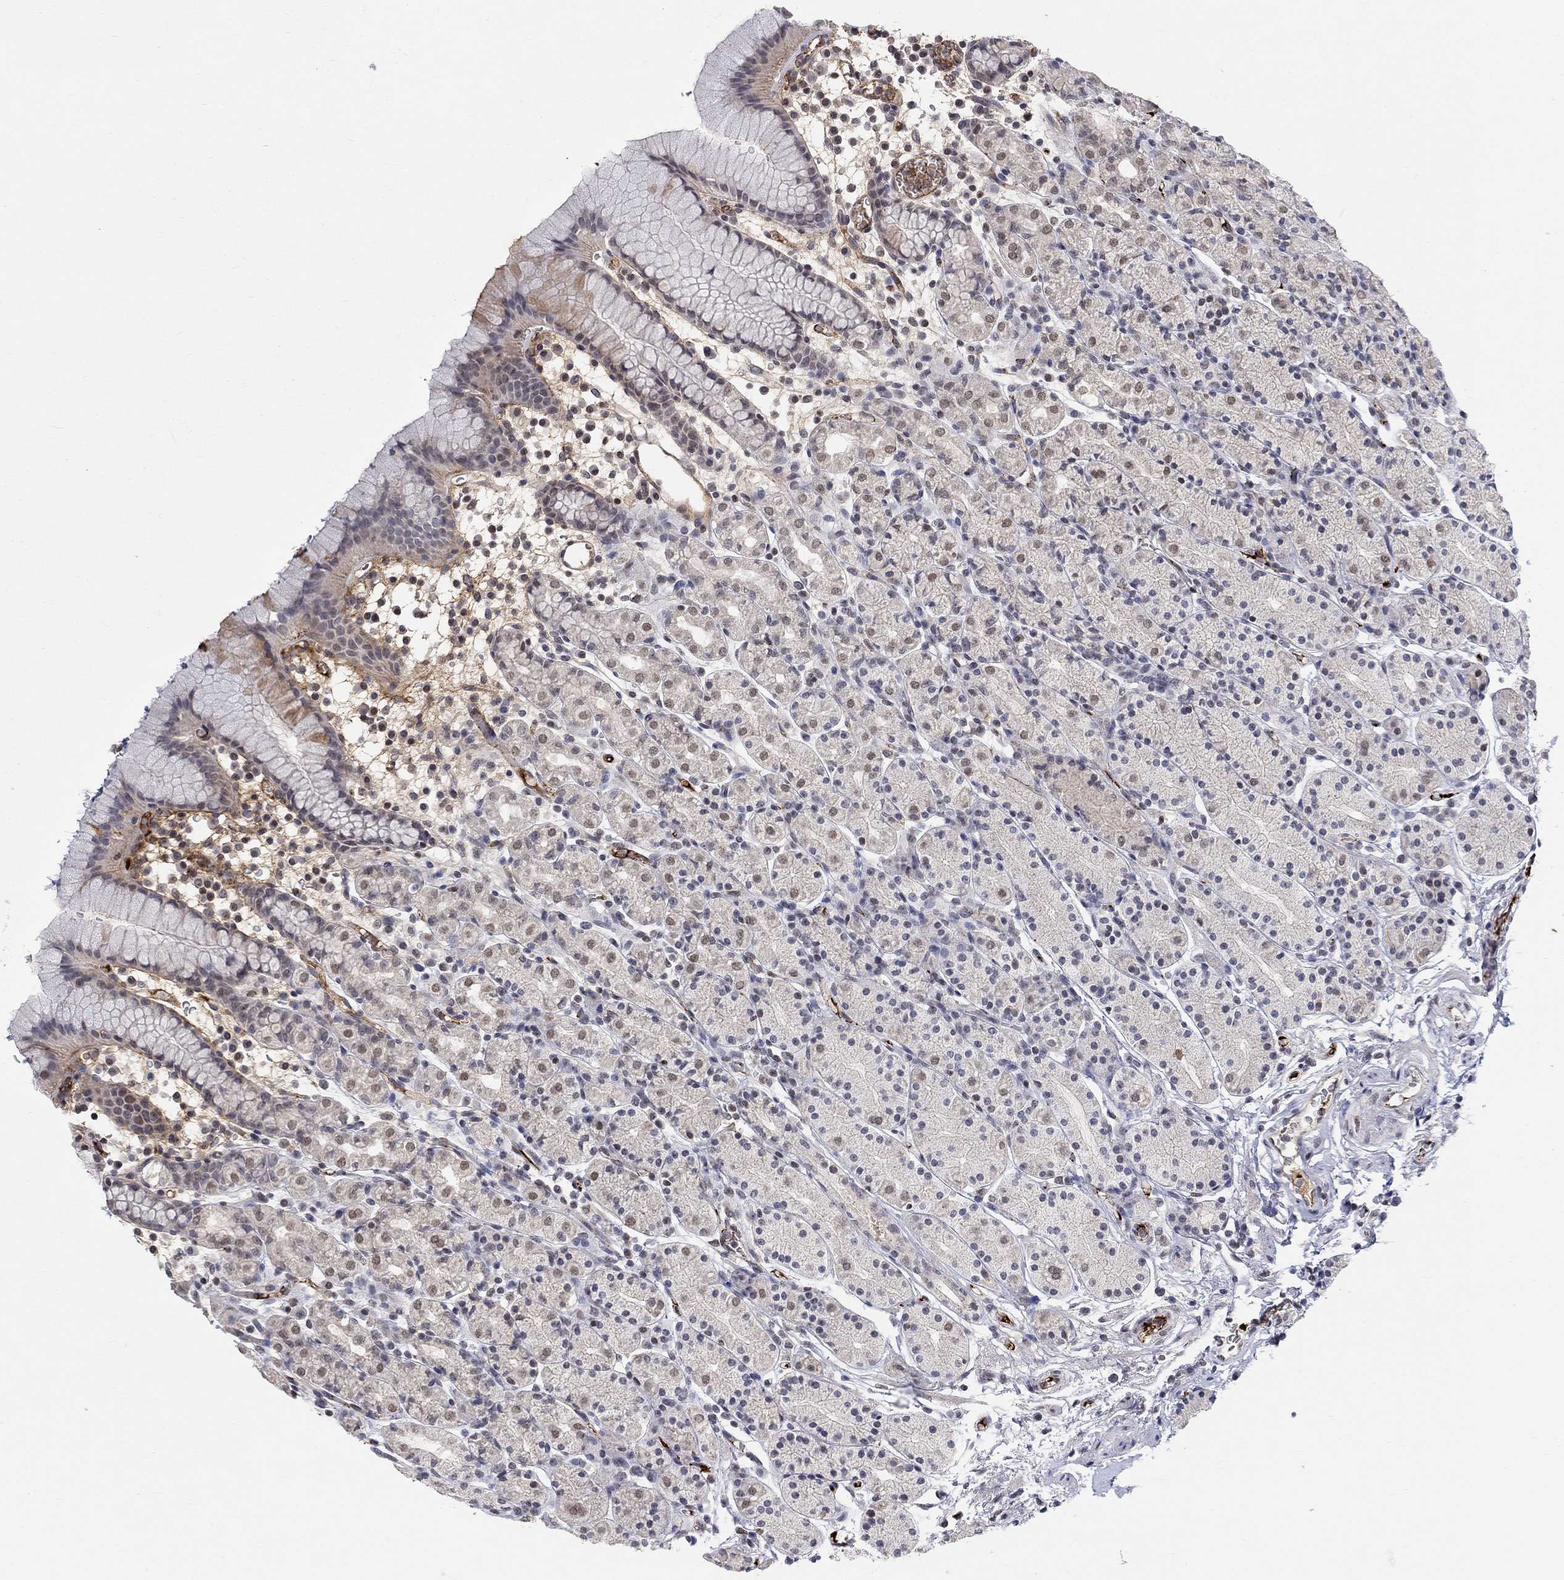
{"staining": {"intensity": "moderate", "quantity": "<25%", "location": "nuclear"}, "tissue": "stomach", "cell_type": "Glandular cells", "image_type": "normal", "snomed": [{"axis": "morphology", "description": "Normal tissue, NOS"}, {"axis": "topography", "description": "Stomach, upper"}, {"axis": "topography", "description": "Stomach"}], "caption": "About <25% of glandular cells in unremarkable stomach display moderate nuclear protein staining as visualized by brown immunohistochemical staining.", "gene": "KLF12", "patient": {"sex": "male", "age": 62}}